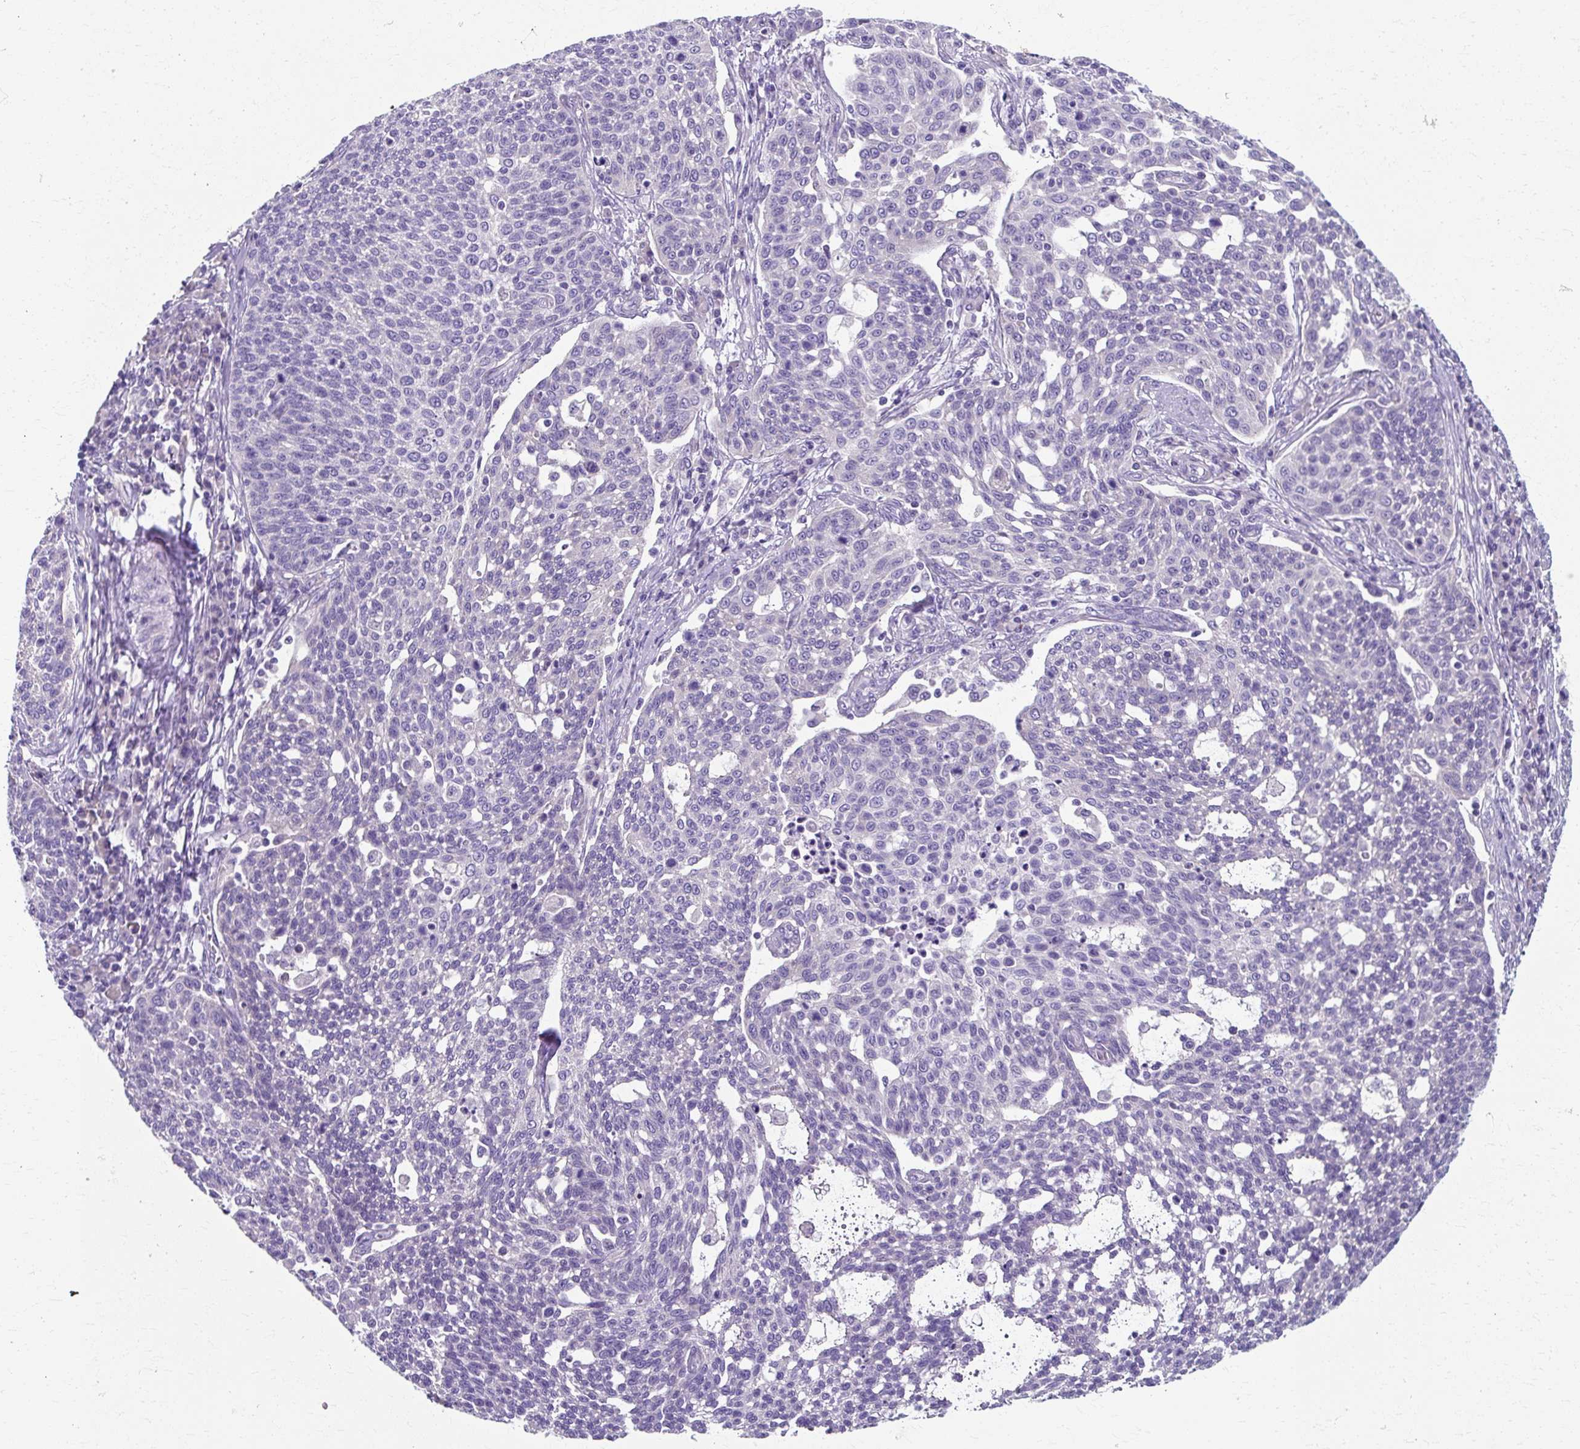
{"staining": {"intensity": "negative", "quantity": "none", "location": "none"}, "tissue": "cervical cancer", "cell_type": "Tumor cells", "image_type": "cancer", "snomed": [{"axis": "morphology", "description": "Squamous cell carcinoma, NOS"}, {"axis": "topography", "description": "Cervix"}], "caption": "Immunohistochemistry (IHC) of human cervical squamous cell carcinoma displays no expression in tumor cells.", "gene": "ZNF555", "patient": {"sex": "female", "age": 34}}